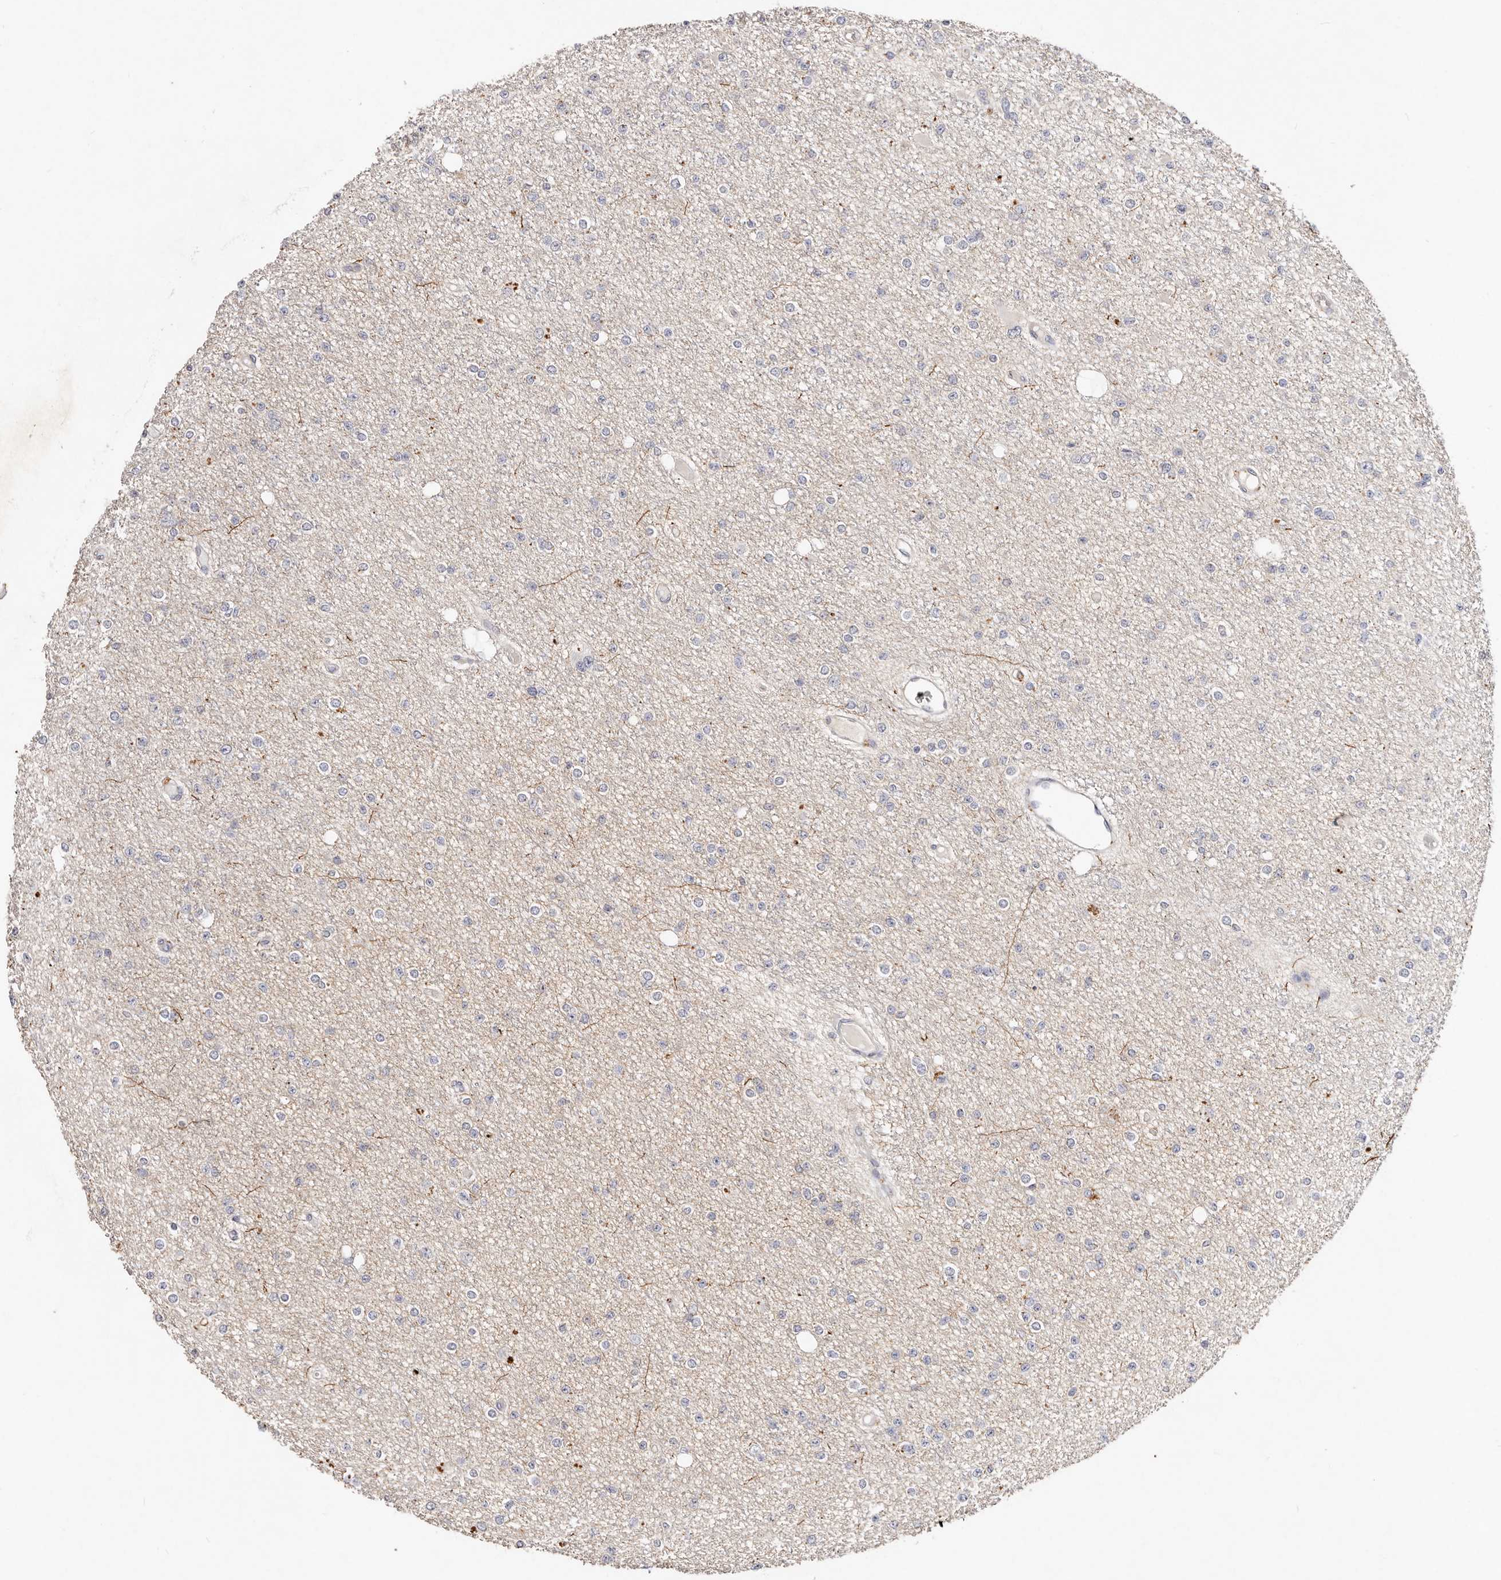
{"staining": {"intensity": "negative", "quantity": "none", "location": "none"}, "tissue": "glioma", "cell_type": "Tumor cells", "image_type": "cancer", "snomed": [{"axis": "morphology", "description": "Glioma, malignant, Low grade"}, {"axis": "topography", "description": "Brain"}], "caption": "Tumor cells show no significant staining in malignant glioma (low-grade).", "gene": "VIPAS39", "patient": {"sex": "female", "age": 22}}